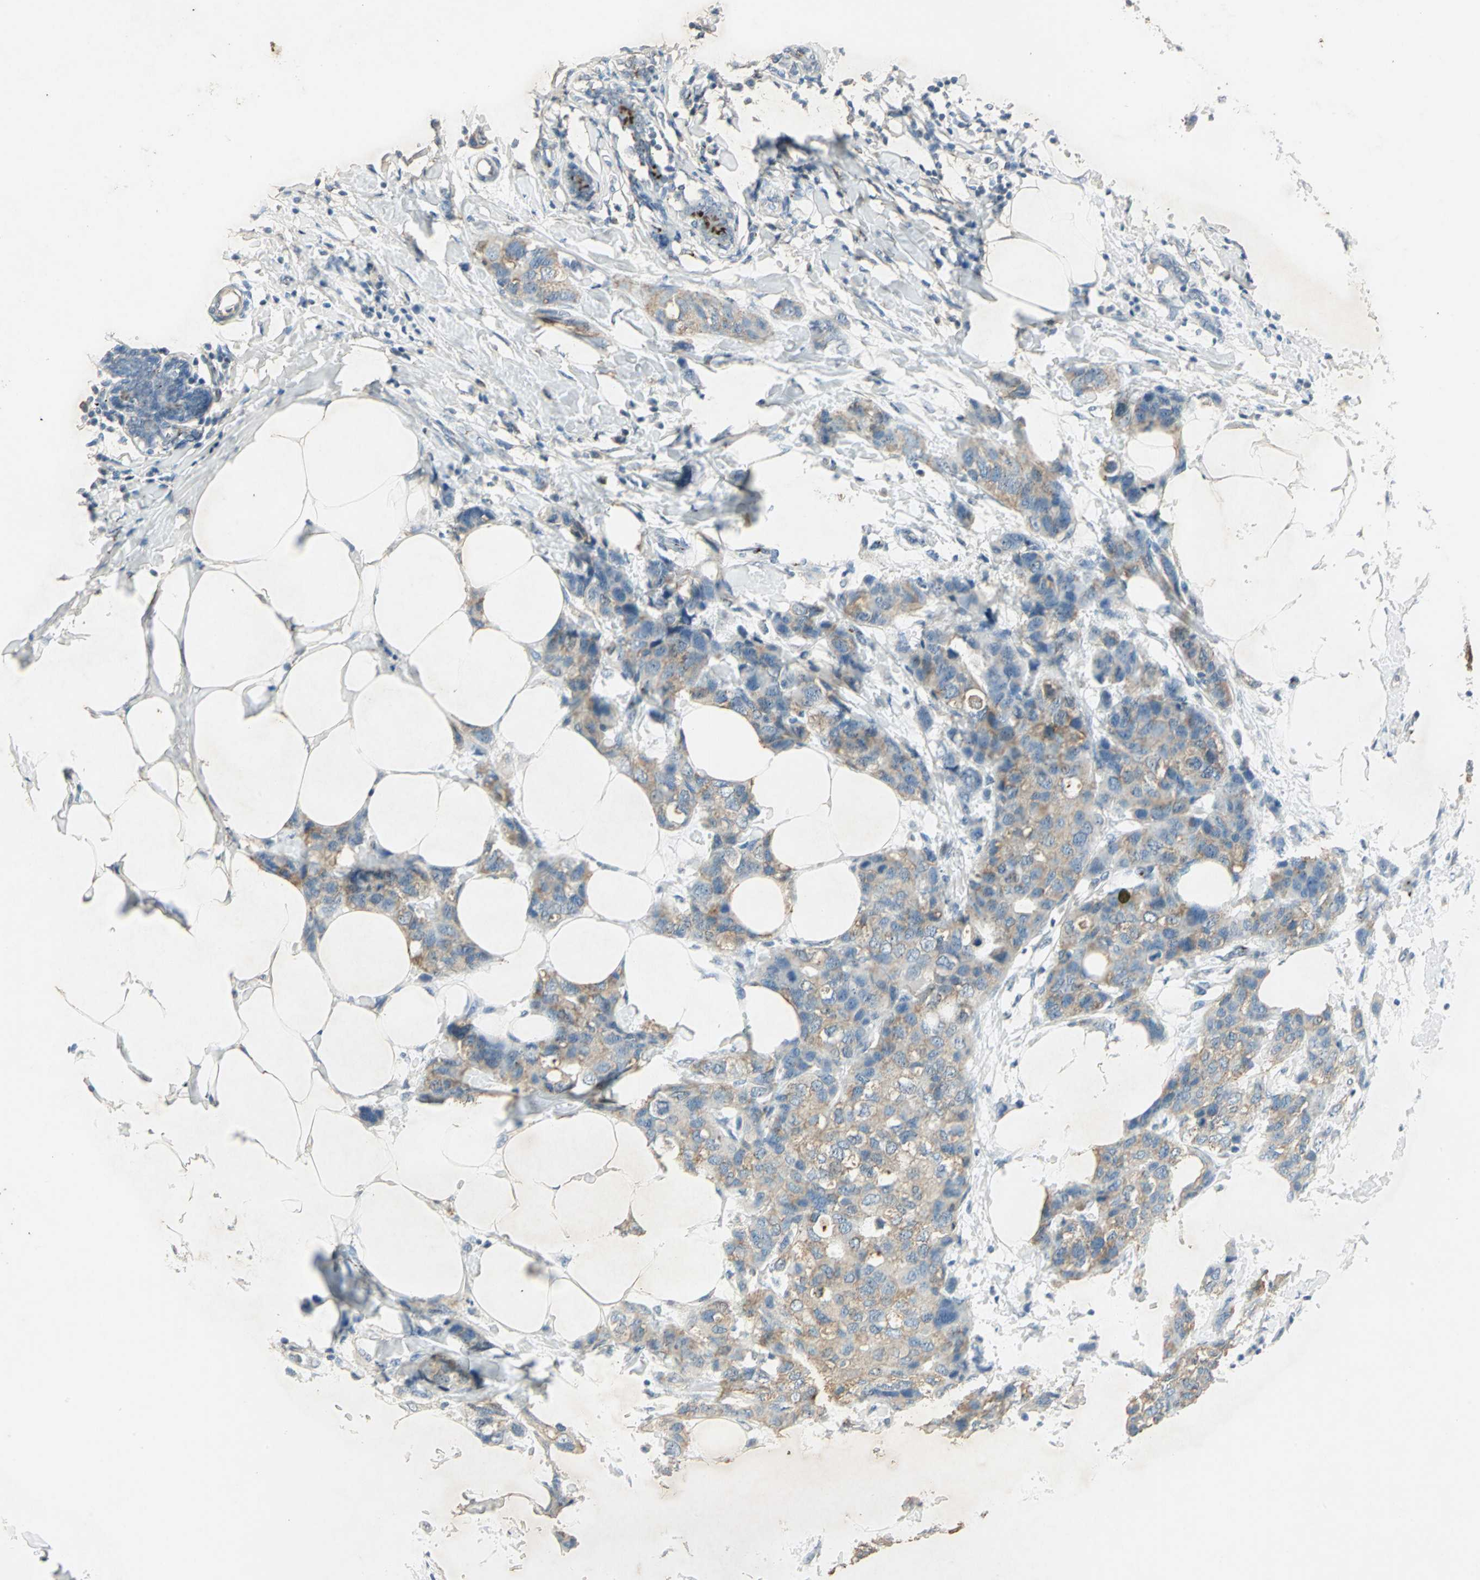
{"staining": {"intensity": "moderate", "quantity": ">75%", "location": "cytoplasmic/membranous"}, "tissue": "breast cancer", "cell_type": "Tumor cells", "image_type": "cancer", "snomed": [{"axis": "morphology", "description": "Normal tissue, NOS"}, {"axis": "morphology", "description": "Duct carcinoma"}, {"axis": "topography", "description": "Breast"}], "caption": "Tumor cells show medium levels of moderate cytoplasmic/membranous staining in approximately >75% of cells in invasive ductal carcinoma (breast).", "gene": "CAMK2B", "patient": {"sex": "female", "age": 50}}